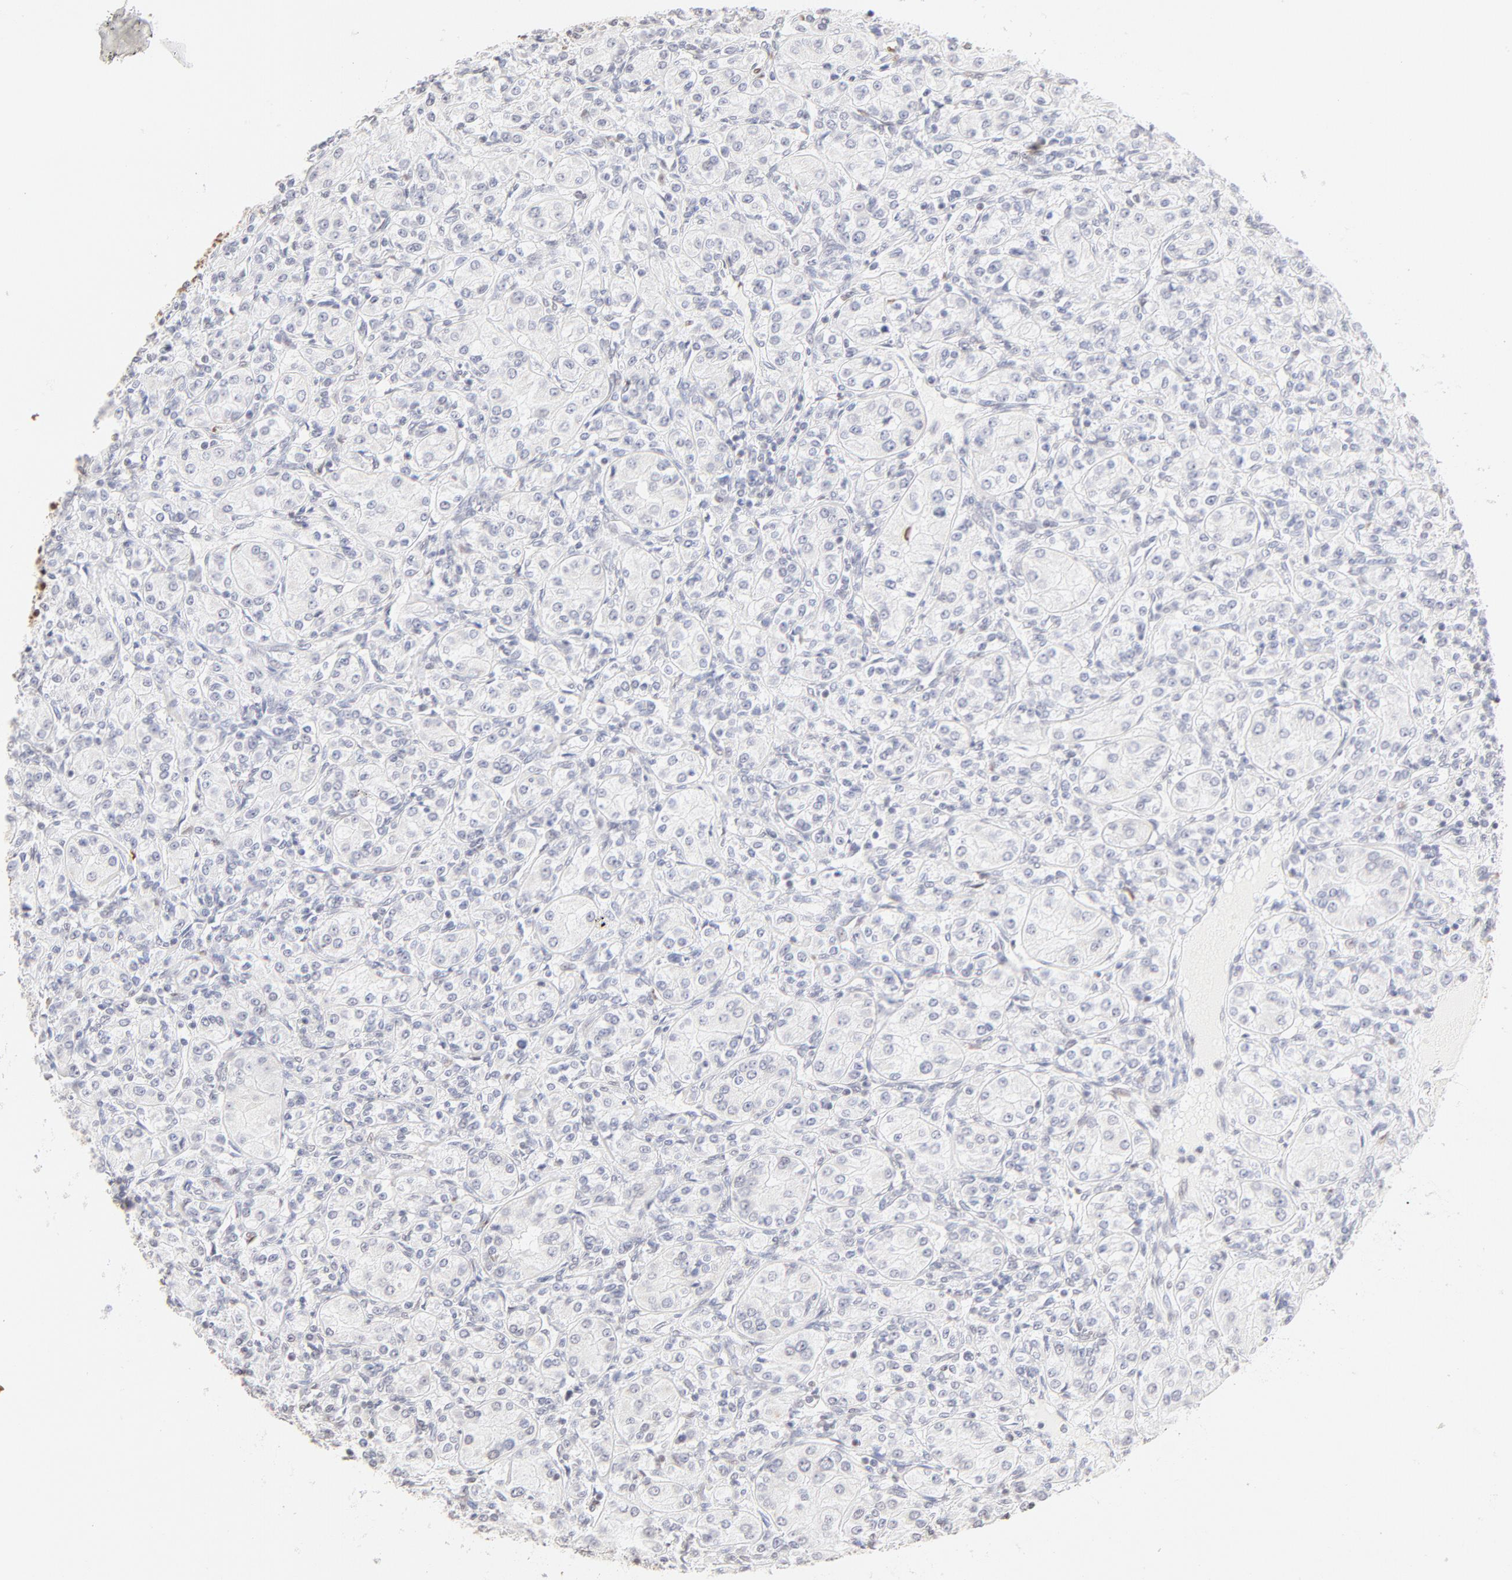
{"staining": {"intensity": "weak", "quantity": "<25%", "location": "nuclear"}, "tissue": "renal cancer", "cell_type": "Tumor cells", "image_type": "cancer", "snomed": [{"axis": "morphology", "description": "Adenocarcinoma, NOS"}, {"axis": "topography", "description": "Kidney"}], "caption": "Tumor cells show no significant expression in renal adenocarcinoma. Brightfield microscopy of immunohistochemistry stained with DAB (brown) and hematoxylin (blue), captured at high magnification.", "gene": "ZNF540", "patient": {"sex": "male", "age": 77}}